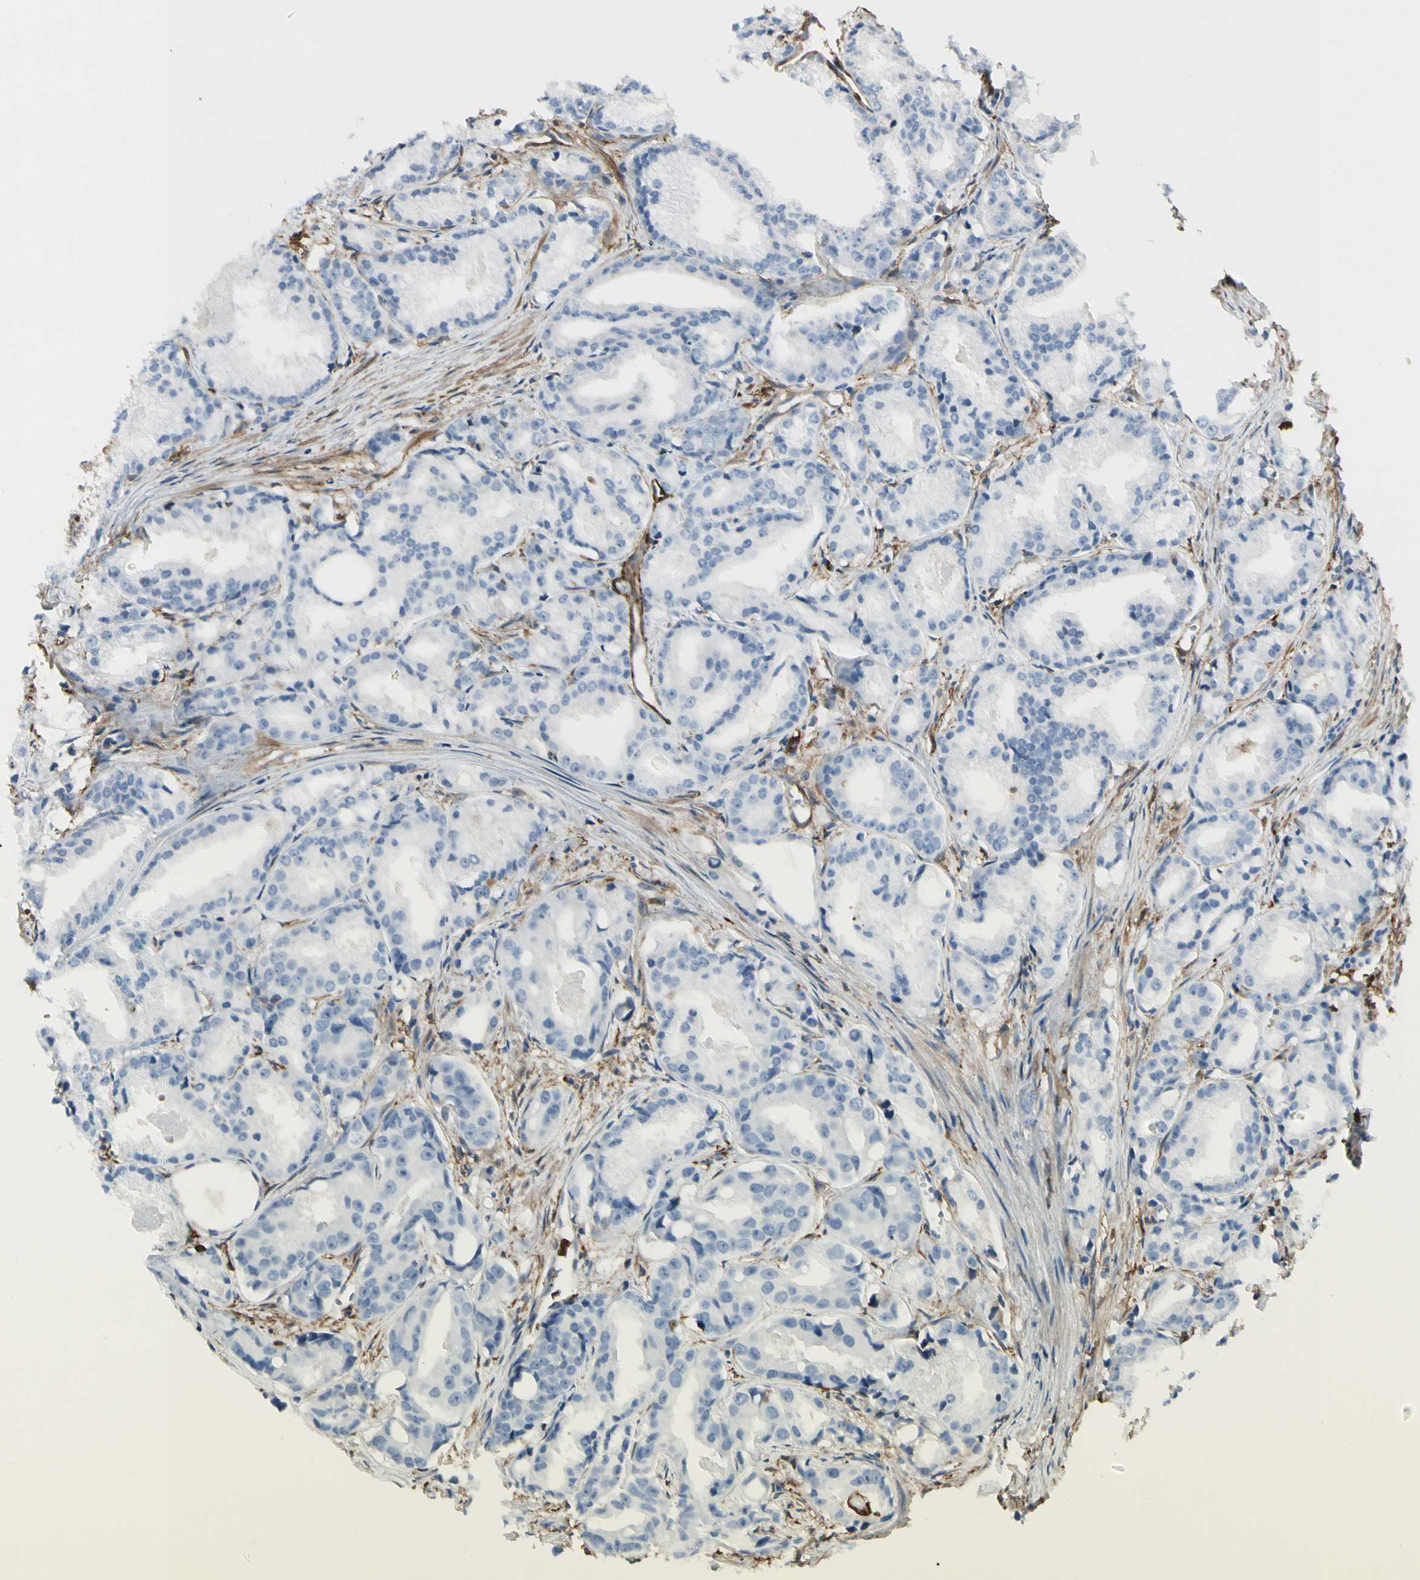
{"staining": {"intensity": "negative", "quantity": "none", "location": "none"}, "tissue": "prostate cancer", "cell_type": "Tumor cells", "image_type": "cancer", "snomed": [{"axis": "morphology", "description": "Adenocarcinoma, Low grade"}, {"axis": "topography", "description": "Prostate"}], "caption": "A histopathology image of prostate cancer stained for a protein shows no brown staining in tumor cells.", "gene": "GSN", "patient": {"sex": "male", "age": 72}}